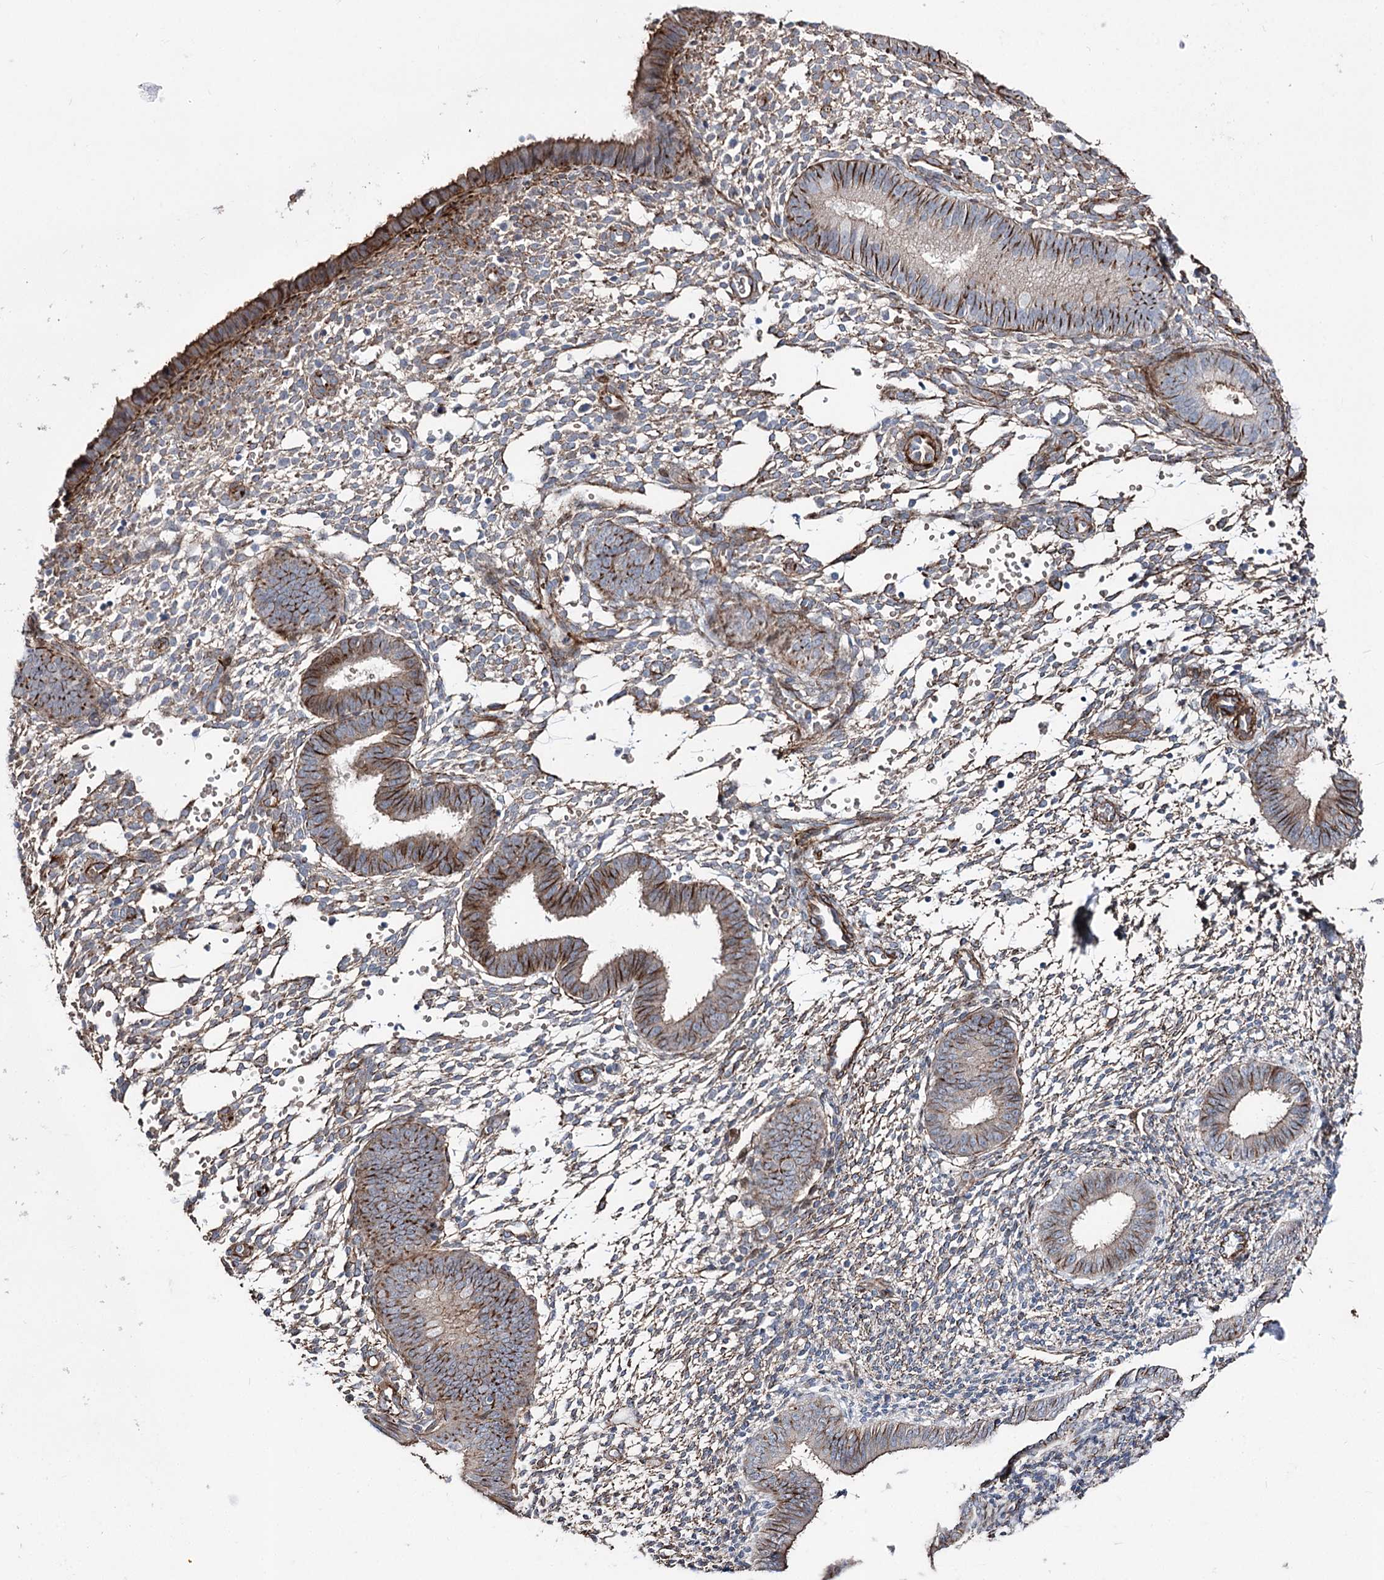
{"staining": {"intensity": "moderate", "quantity": "25%-75%", "location": "cytoplasmic/membranous"}, "tissue": "endometrium", "cell_type": "Cells in endometrial stroma", "image_type": "normal", "snomed": [{"axis": "morphology", "description": "Normal tissue, NOS"}, {"axis": "topography", "description": "Uterus"}, {"axis": "topography", "description": "Endometrium"}], "caption": "The image displays immunohistochemical staining of normal endometrium. There is moderate cytoplasmic/membranous staining is seen in about 25%-75% of cells in endometrial stroma. Nuclei are stained in blue.", "gene": "ARHGAP20", "patient": {"sex": "female", "age": 48}}